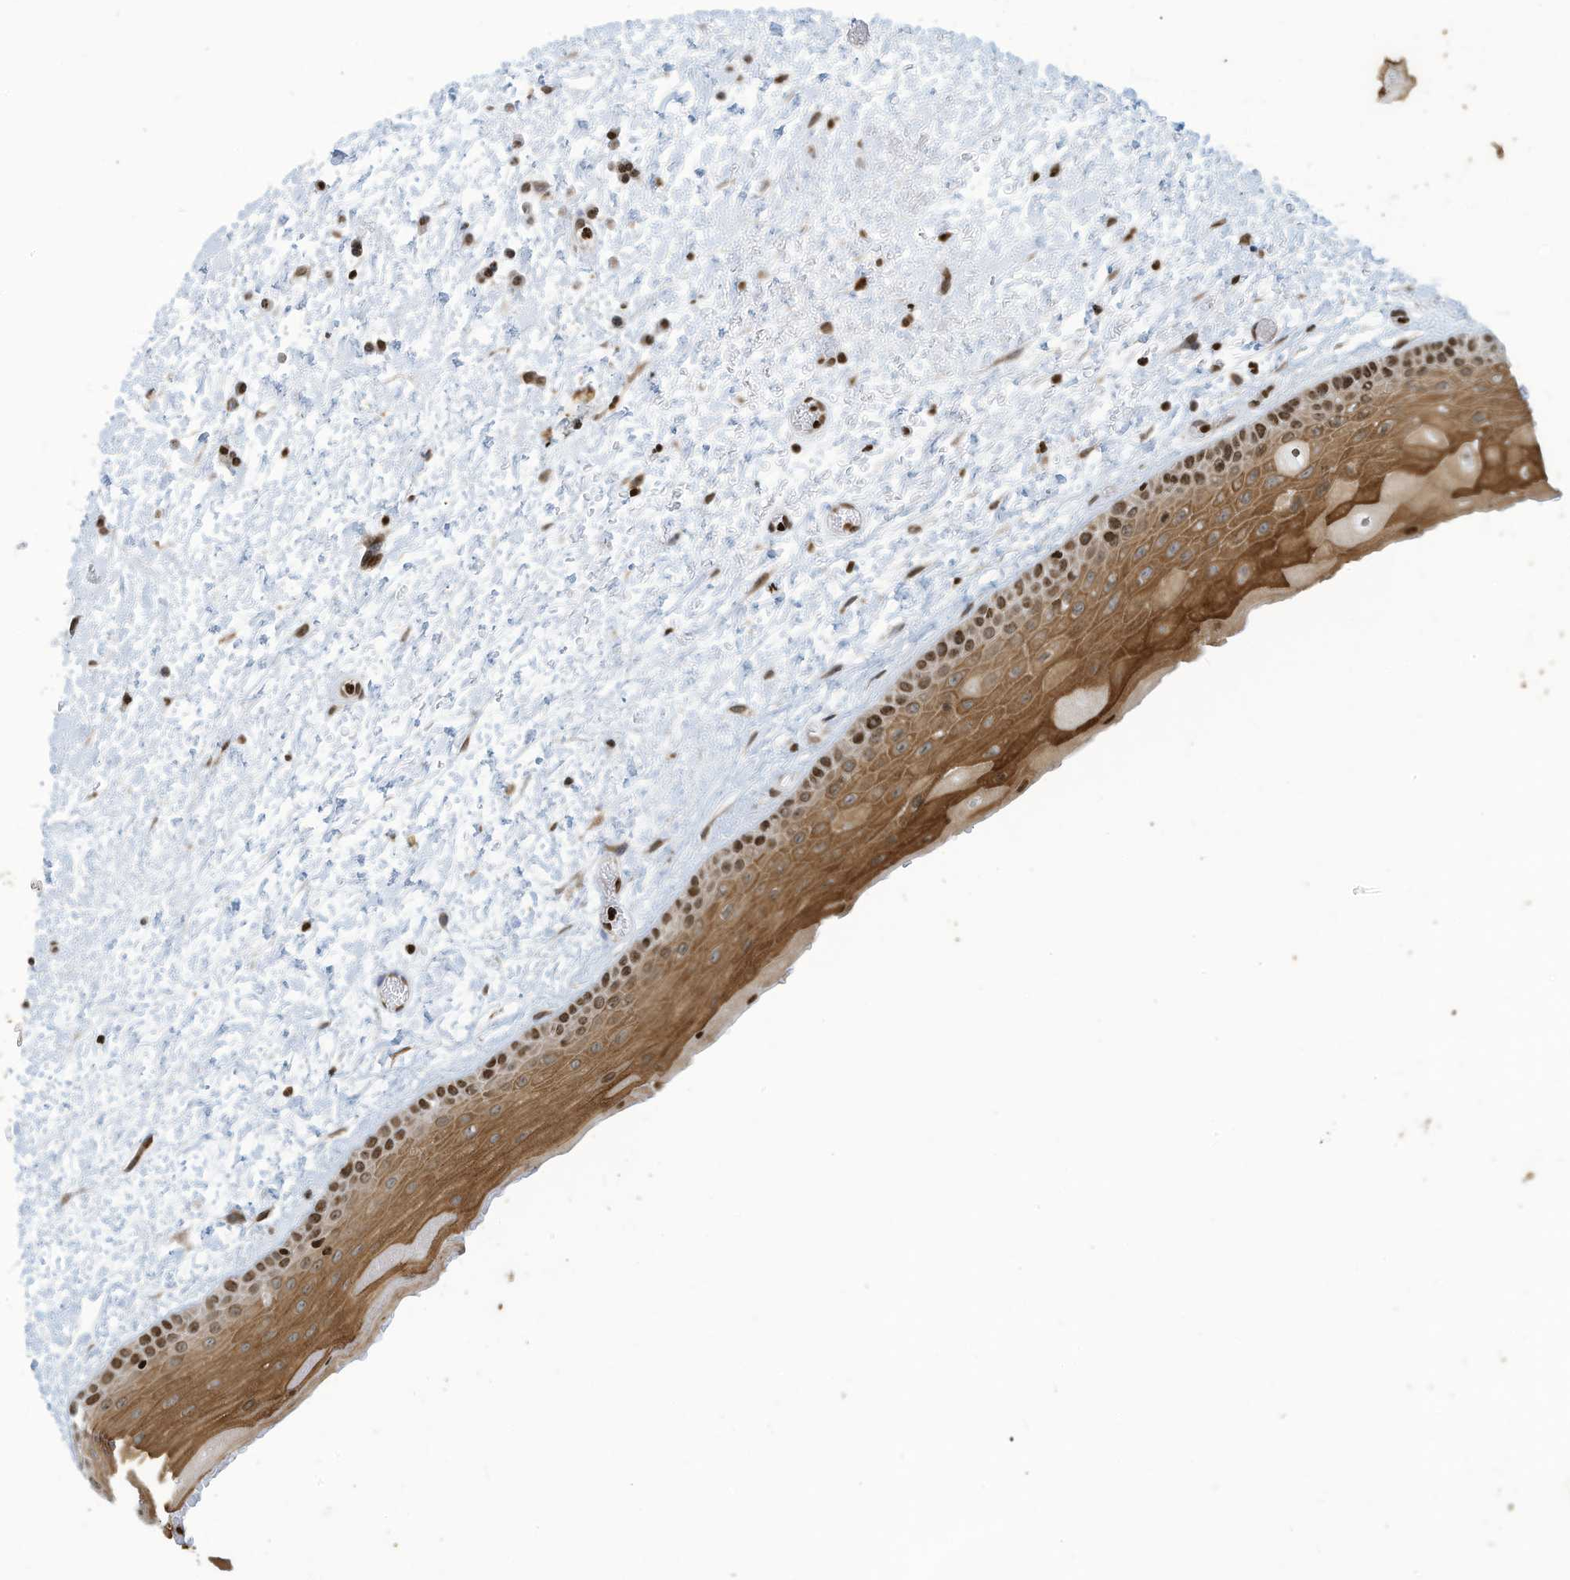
{"staining": {"intensity": "moderate", "quantity": ">75%", "location": "cytoplasmic/membranous,nuclear"}, "tissue": "oral mucosa", "cell_type": "Squamous epithelial cells", "image_type": "normal", "snomed": [{"axis": "morphology", "description": "Normal tissue, NOS"}, {"axis": "topography", "description": "Oral tissue"}], "caption": "A brown stain shows moderate cytoplasmic/membranous,nuclear positivity of a protein in squamous epithelial cells of normal oral mucosa.", "gene": "ADI1", "patient": {"sex": "female", "age": 76}}